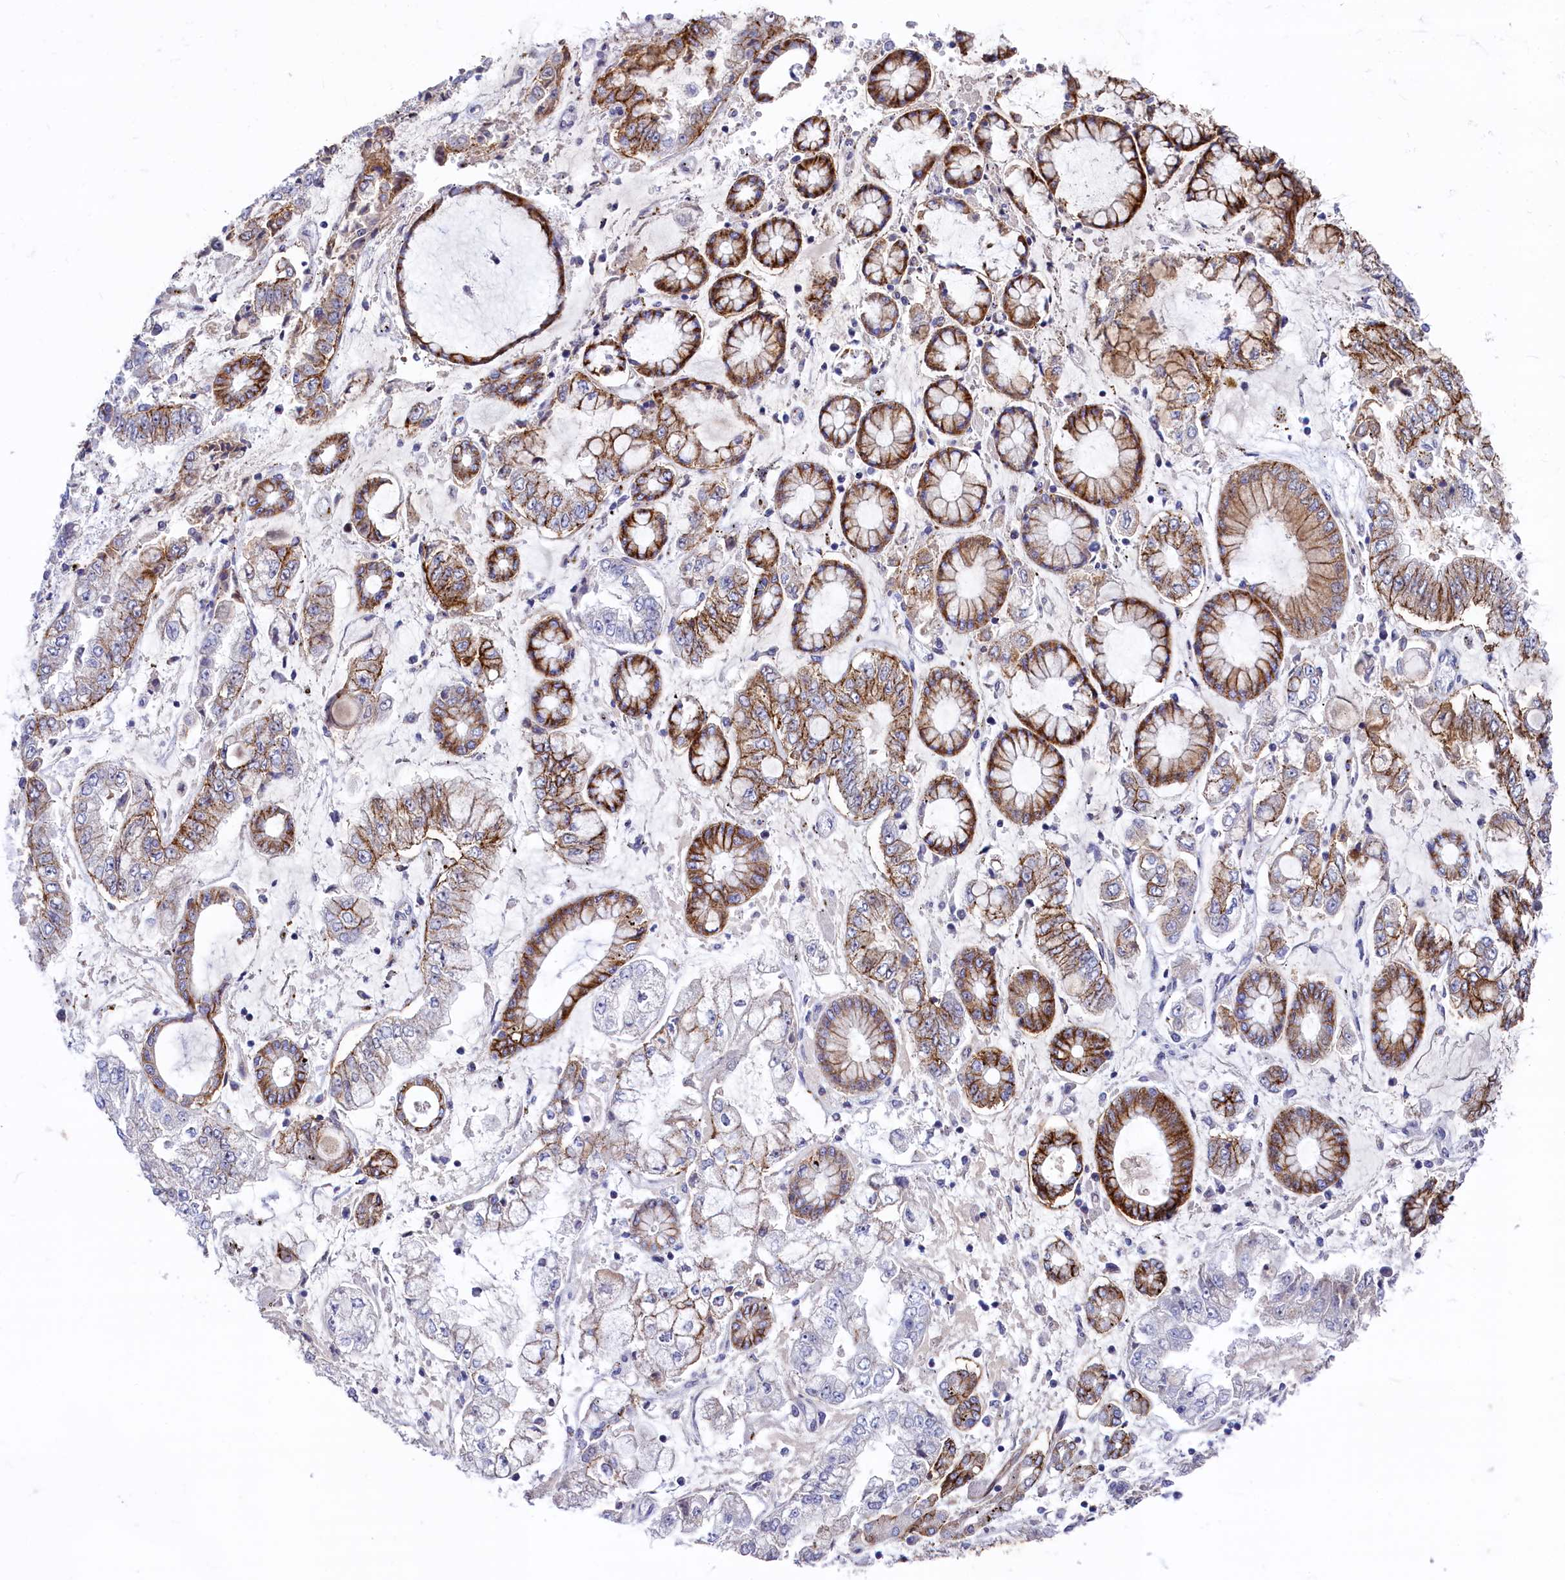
{"staining": {"intensity": "moderate", "quantity": "<25%", "location": "cytoplasmic/membranous"}, "tissue": "stomach cancer", "cell_type": "Tumor cells", "image_type": "cancer", "snomed": [{"axis": "morphology", "description": "Adenocarcinoma, NOS"}, {"axis": "topography", "description": "Stomach"}], "caption": "Tumor cells demonstrate low levels of moderate cytoplasmic/membranous positivity in approximately <25% of cells in stomach cancer (adenocarcinoma).", "gene": "ASXL3", "patient": {"sex": "male", "age": 76}}